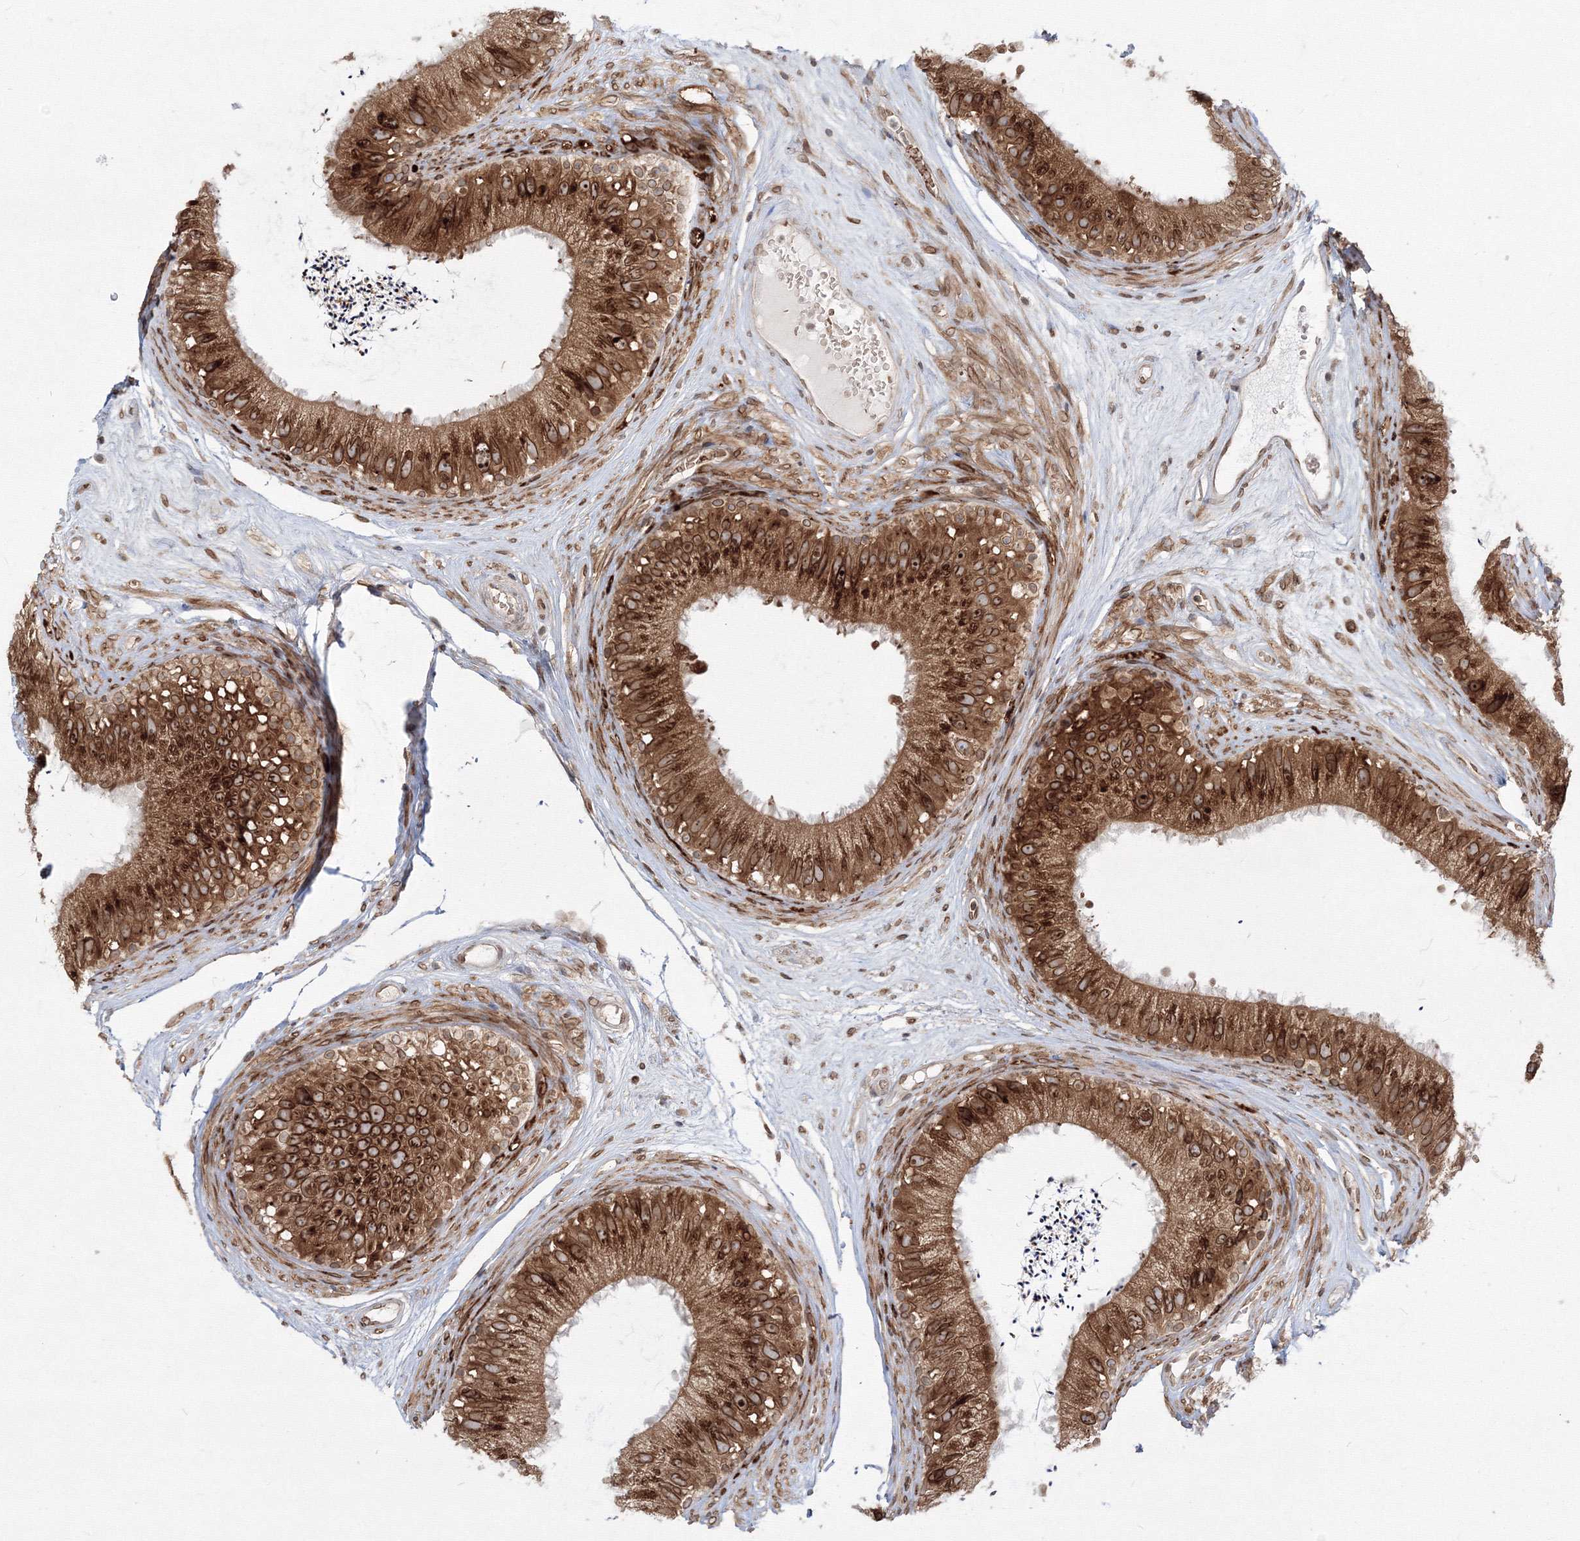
{"staining": {"intensity": "moderate", "quantity": ">75%", "location": "cytoplasmic/membranous,nuclear"}, "tissue": "epididymis", "cell_type": "Glandular cells", "image_type": "normal", "snomed": [{"axis": "morphology", "description": "Normal tissue, NOS"}, {"axis": "topography", "description": "Epididymis"}], "caption": "Immunohistochemistry micrograph of benign epididymis: epididymis stained using IHC demonstrates medium levels of moderate protein expression localized specifically in the cytoplasmic/membranous,nuclear of glandular cells, appearing as a cytoplasmic/membranous,nuclear brown color.", "gene": "DNAJB2", "patient": {"sex": "male", "age": 77}}